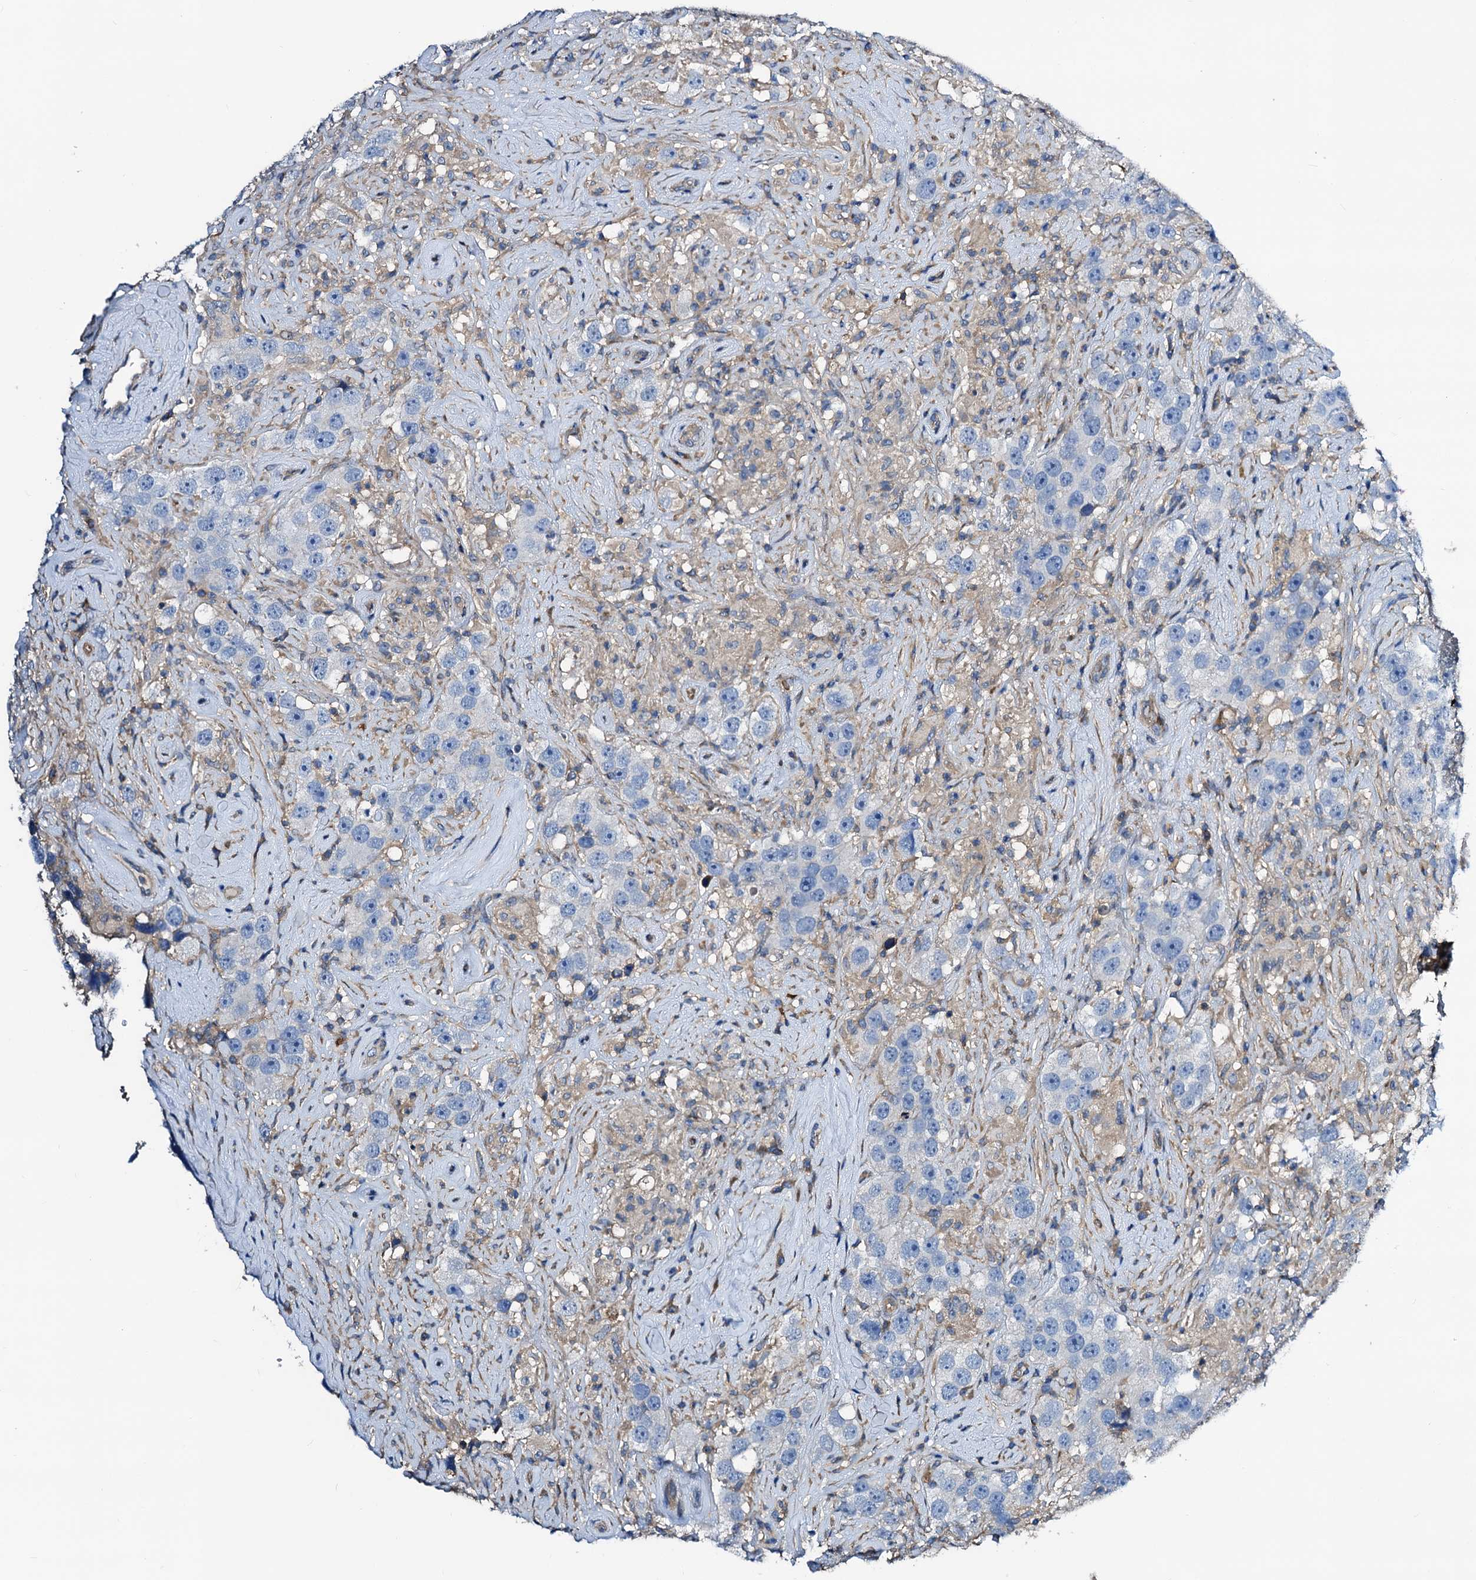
{"staining": {"intensity": "negative", "quantity": "none", "location": "none"}, "tissue": "testis cancer", "cell_type": "Tumor cells", "image_type": "cancer", "snomed": [{"axis": "morphology", "description": "Seminoma, NOS"}, {"axis": "topography", "description": "Testis"}], "caption": "DAB (3,3'-diaminobenzidine) immunohistochemical staining of testis seminoma demonstrates no significant positivity in tumor cells. (Brightfield microscopy of DAB immunohistochemistry at high magnification).", "gene": "GCOM1", "patient": {"sex": "male", "age": 49}}